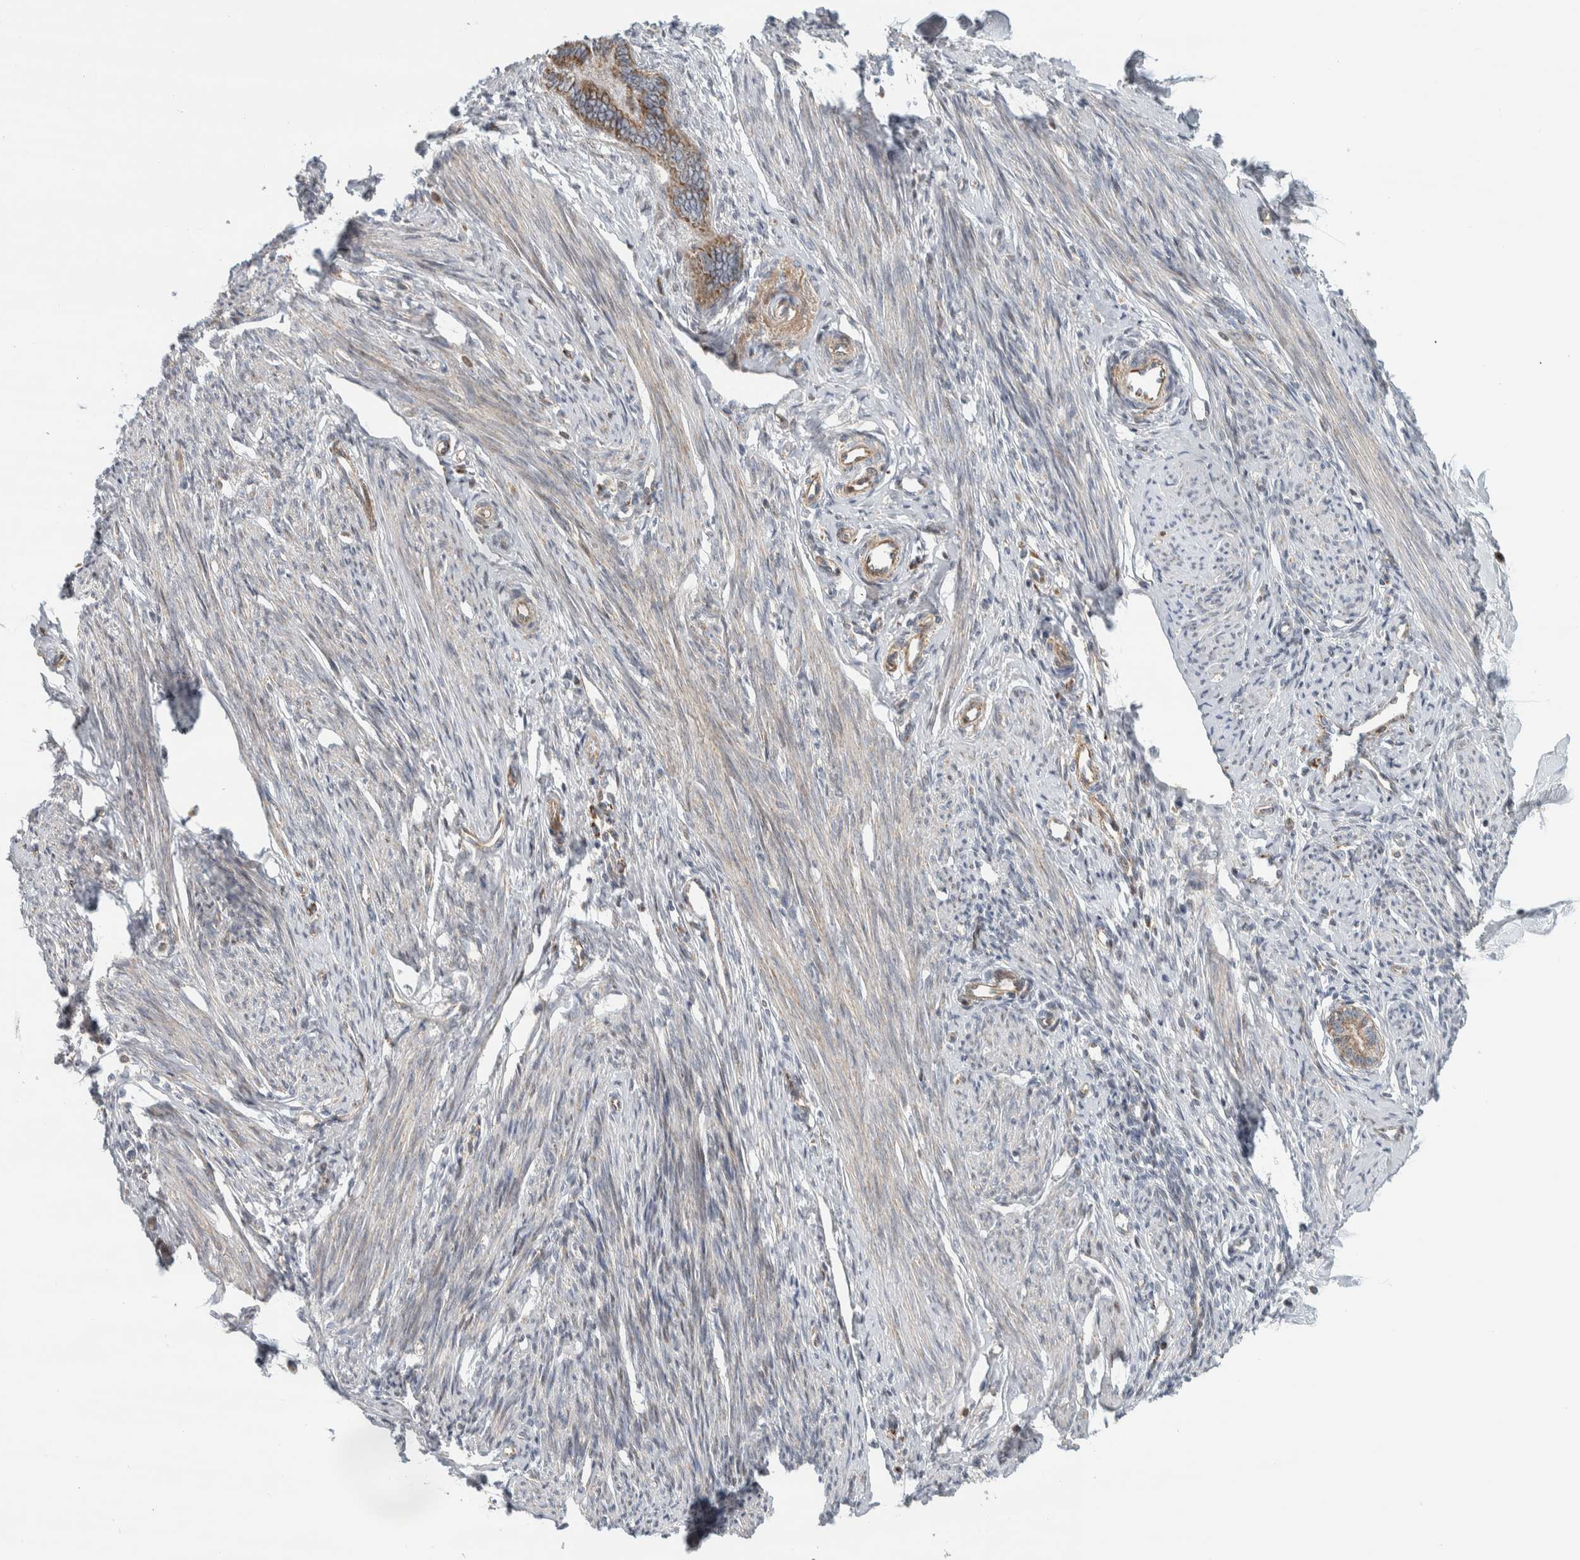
{"staining": {"intensity": "negative", "quantity": "none", "location": "none"}, "tissue": "endometrium", "cell_type": "Cells in endometrial stroma", "image_type": "normal", "snomed": [{"axis": "morphology", "description": "Normal tissue, NOS"}, {"axis": "topography", "description": "Endometrium"}], "caption": "Immunohistochemical staining of unremarkable human endometrium demonstrates no significant staining in cells in endometrial stroma. Brightfield microscopy of IHC stained with DAB (brown) and hematoxylin (blue), captured at high magnification.", "gene": "AFP", "patient": {"sex": "female", "age": 56}}